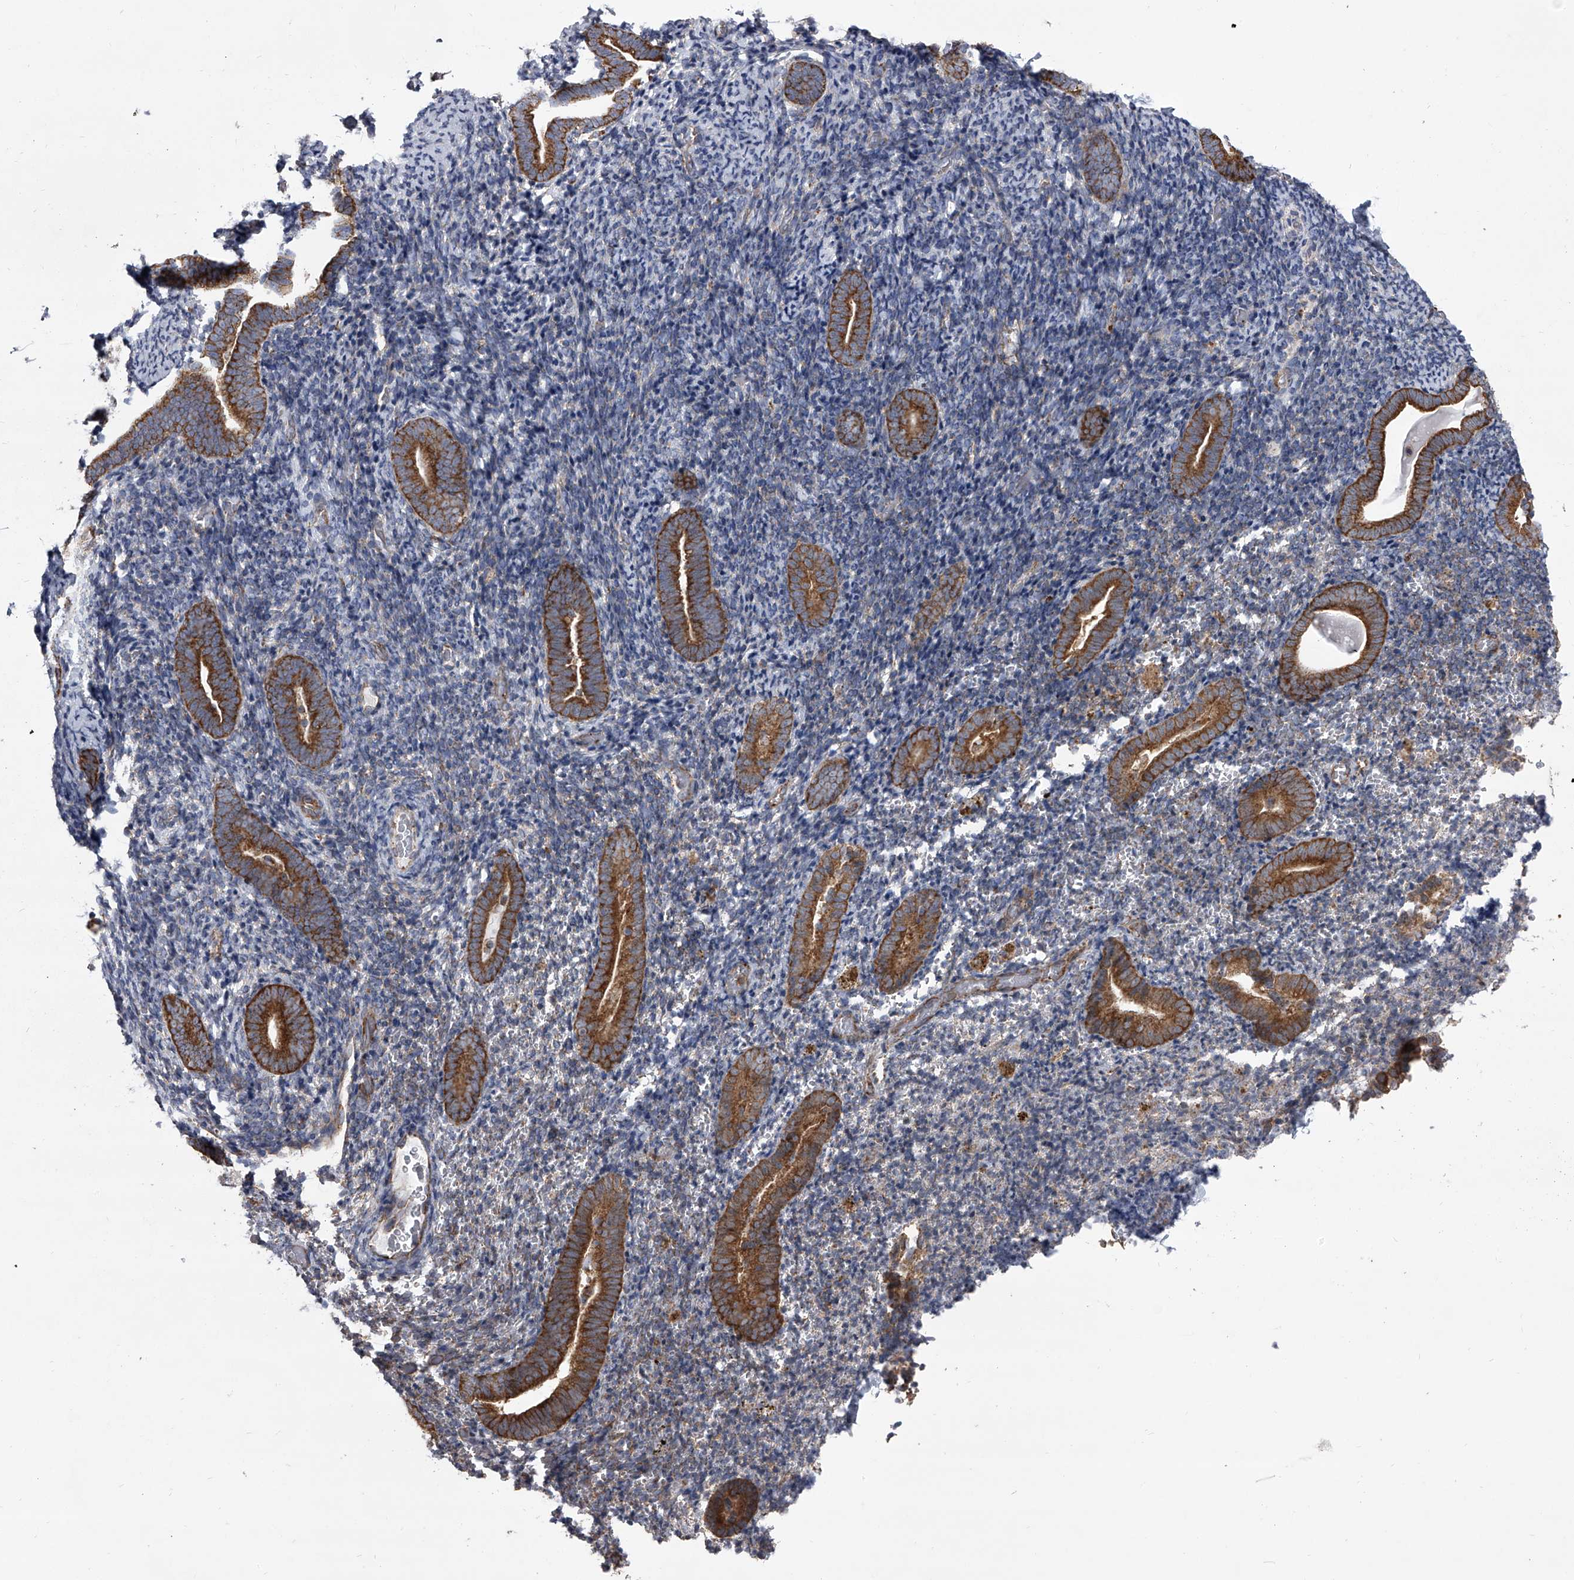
{"staining": {"intensity": "moderate", "quantity": "<25%", "location": "cytoplasmic/membranous"}, "tissue": "endometrium", "cell_type": "Cells in endometrial stroma", "image_type": "normal", "snomed": [{"axis": "morphology", "description": "Normal tissue, NOS"}, {"axis": "topography", "description": "Endometrium"}], "caption": "DAB immunohistochemical staining of benign human endometrium demonstrates moderate cytoplasmic/membranous protein staining in about <25% of cells in endometrial stroma. Immunohistochemistry stains the protein of interest in brown and the nuclei are stained blue.", "gene": "ZC3H15", "patient": {"sex": "female", "age": 51}}